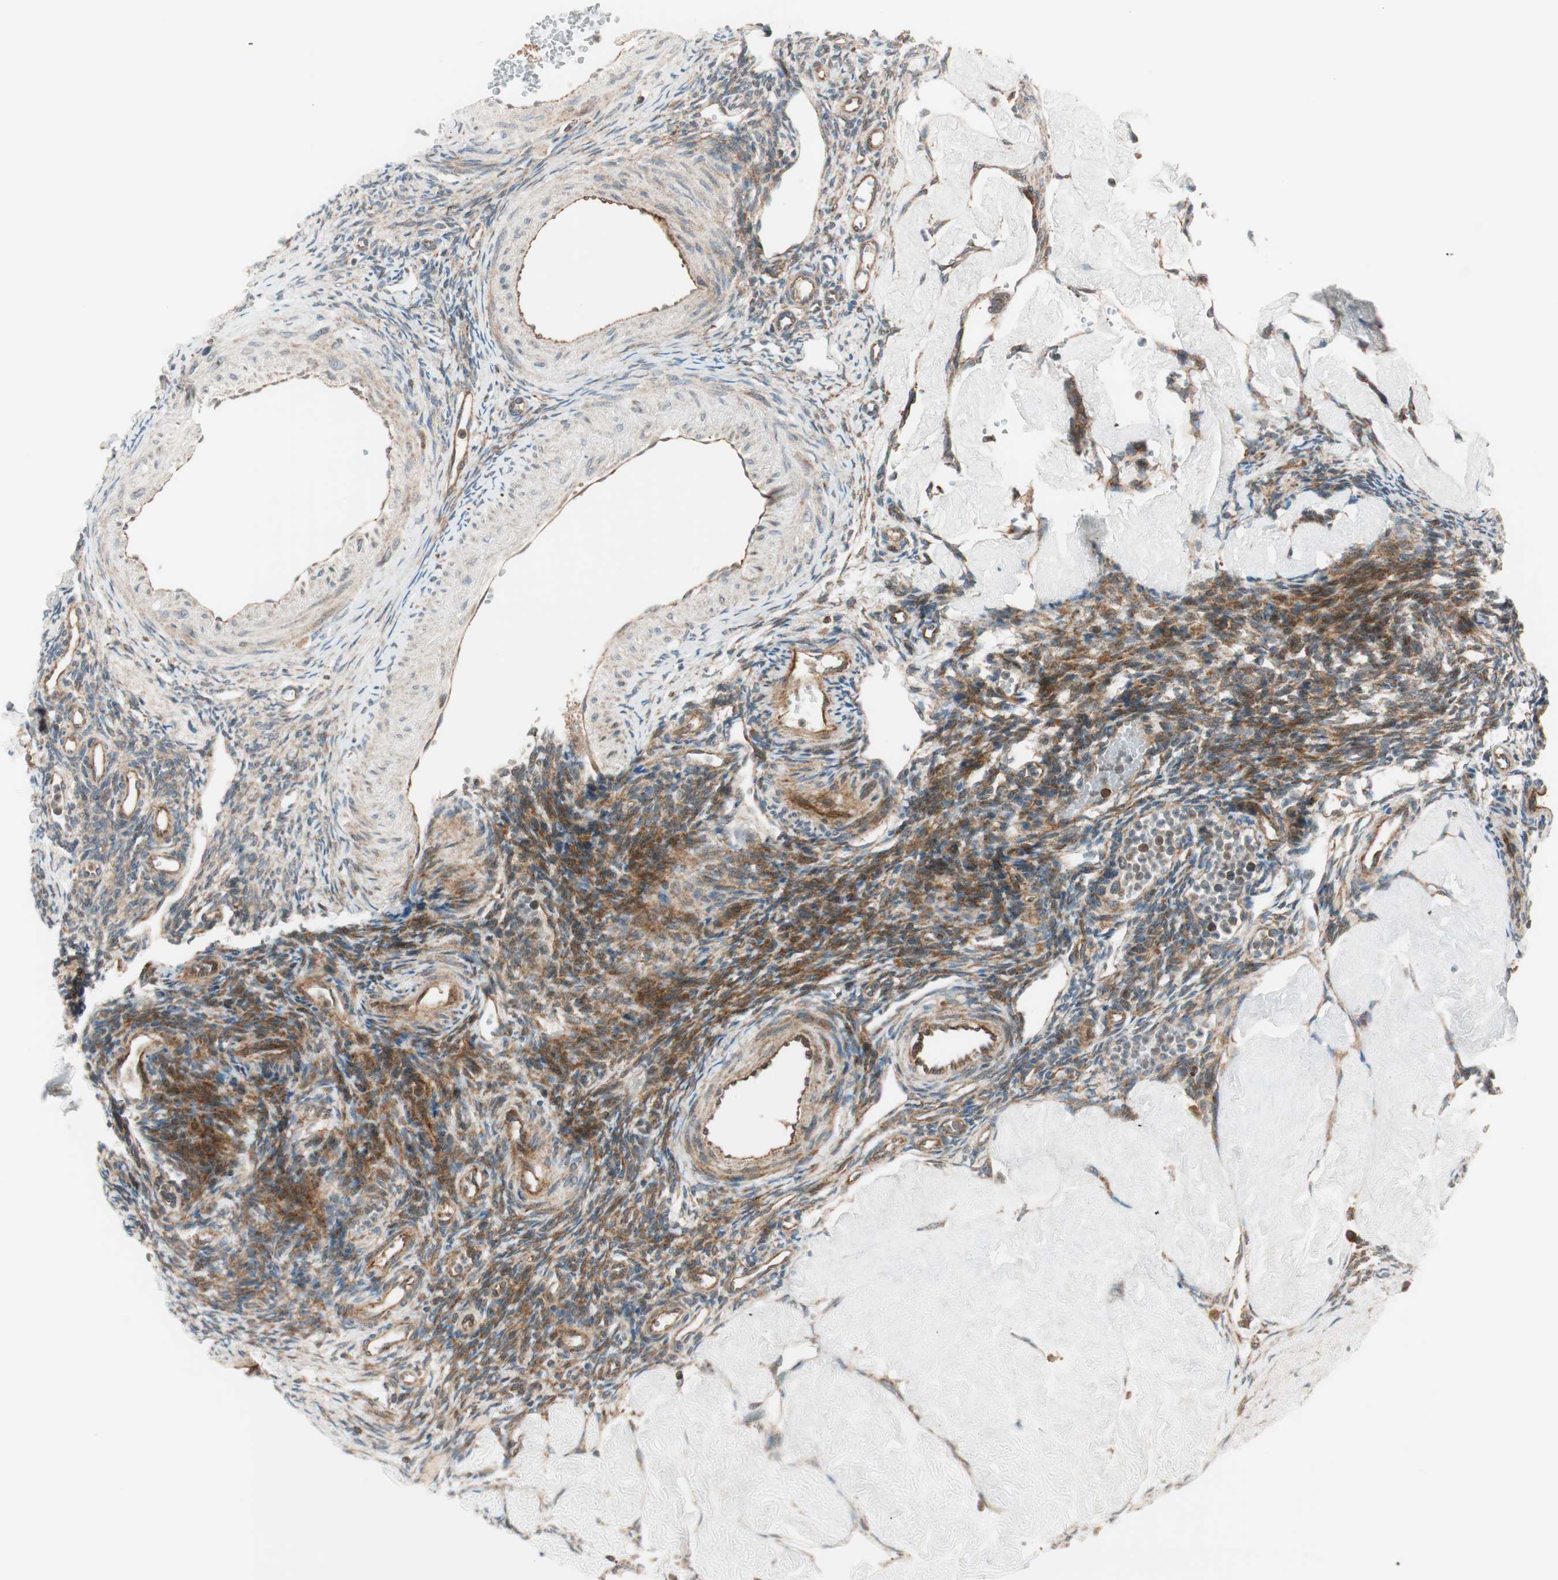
{"staining": {"intensity": "moderate", "quantity": "25%-75%", "location": "cytoplasmic/membranous"}, "tissue": "ovary", "cell_type": "Ovarian stroma cells", "image_type": "normal", "snomed": [{"axis": "morphology", "description": "Normal tissue, NOS"}, {"axis": "topography", "description": "Ovary"}], "caption": "Ovarian stroma cells demonstrate medium levels of moderate cytoplasmic/membranous positivity in about 25%-75% of cells in benign human ovary.", "gene": "ABI1", "patient": {"sex": "female", "age": 33}}